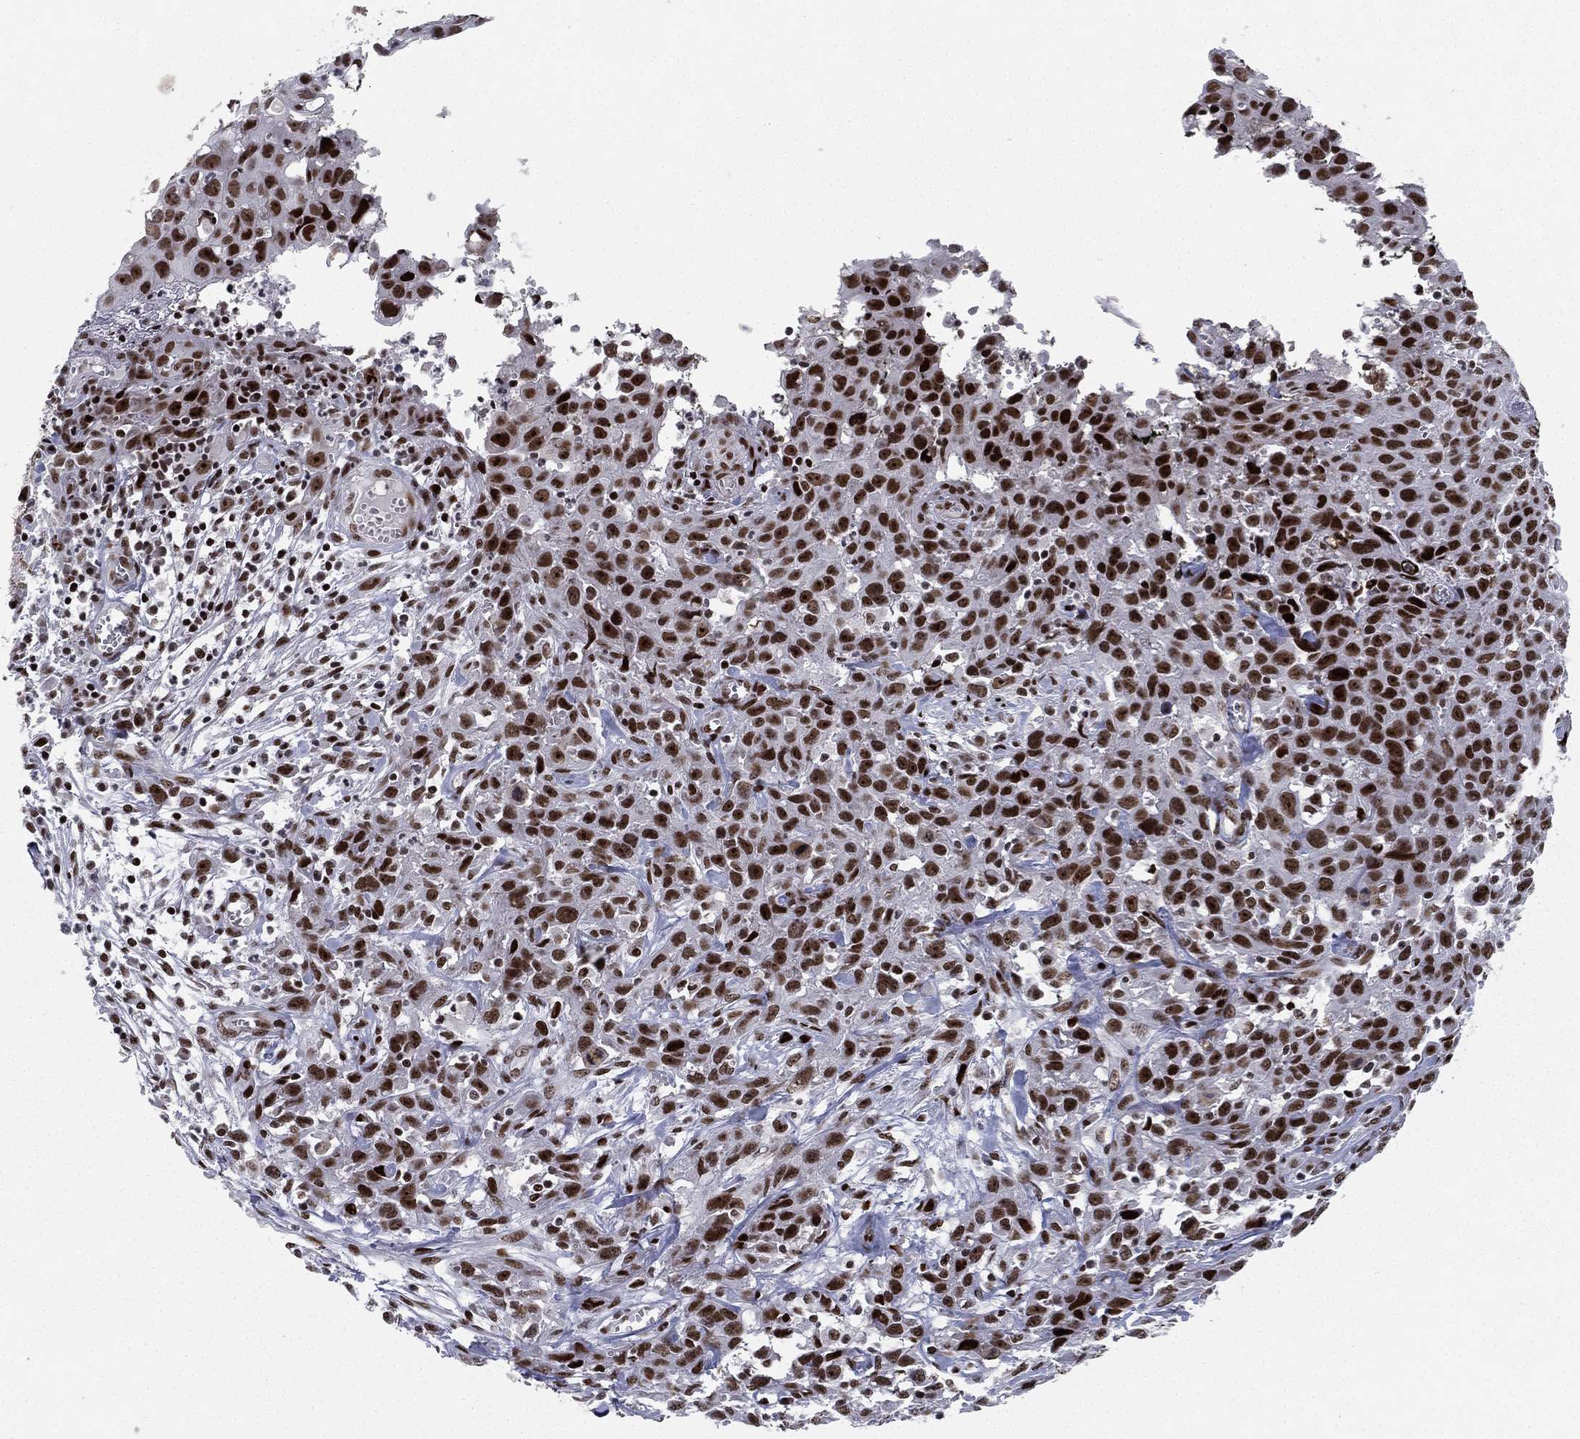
{"staining": {"intensity": "strong", "quantity": ">75%", "location": "nuclear"}, "tissue": "cervical cancer", "cell_type": "Tumor cells", "image_type": "cancer", "snomed": [{"axis": "morphology", "description": "Squamous cell carcinoma, NOS"}, {"axis": "topography", "description": "Cervix"}], "caption": "Protein expression analysis of human cervical cancer reveals strong nuclear staining in approximately >75% of tumor cells.", "gene": "RTF1", "patient": {"sex": "female", "age": 38}}